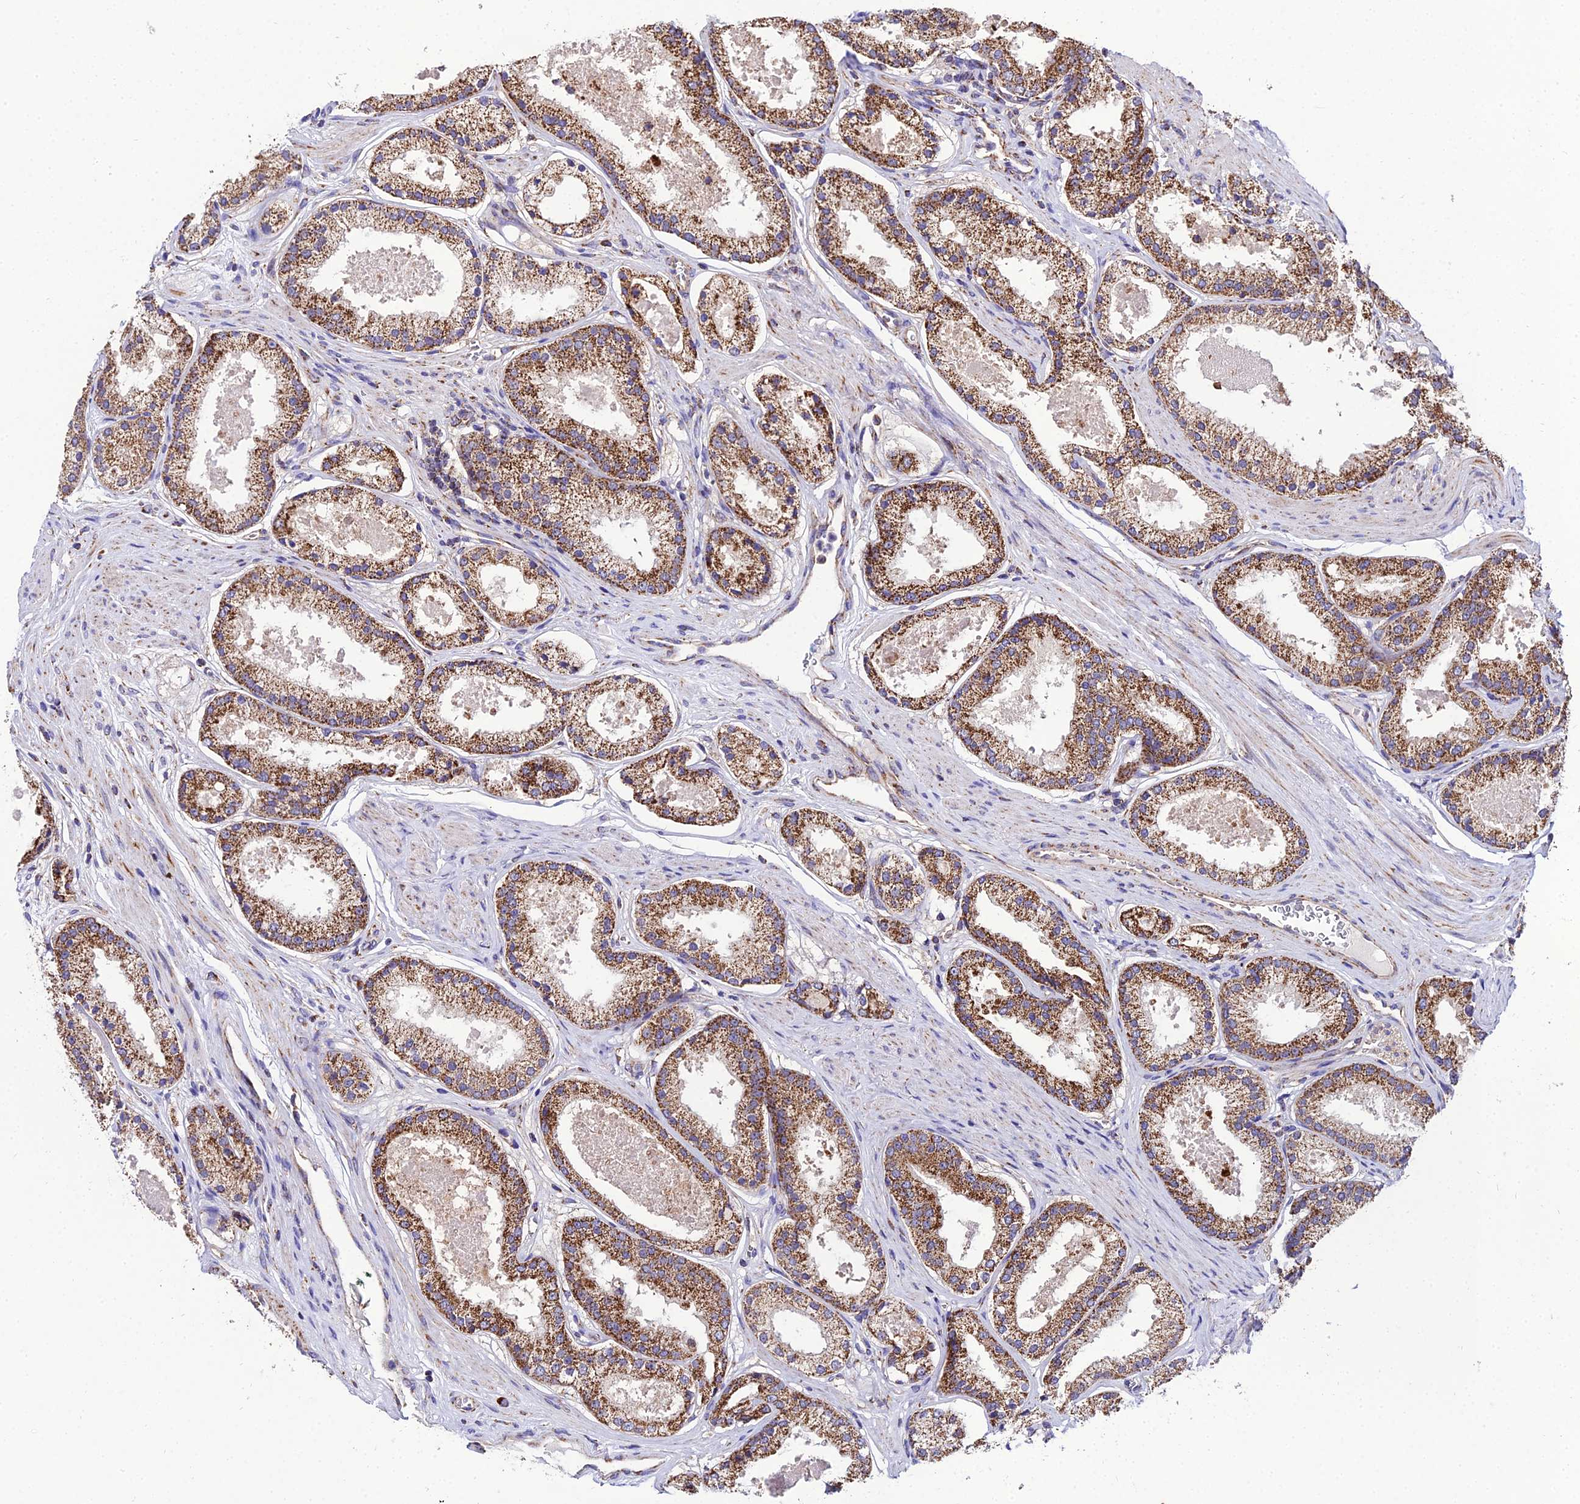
{"staining": {"intensity": "strong", "quantity": ">75%", "location": "cytoplasmic/membranous"}, "tissue": "prostate cancer", "cell_type": "Tumor cells", "image_type": "cancer", "snomed": [{"axis": "morphology", "description": "Adenocarcinoma, Low grade"}, {"axis": "topography", "description": "Prostate"}], "caption": "Low-grade adenocarcinoma (prostate) stained with a brown dye shows strong cytoplasmic/membranous positive positivity in about >75% of tumor cells.", "gene": "PSMD2", "patient": {"sex": "male", "age": 59}}